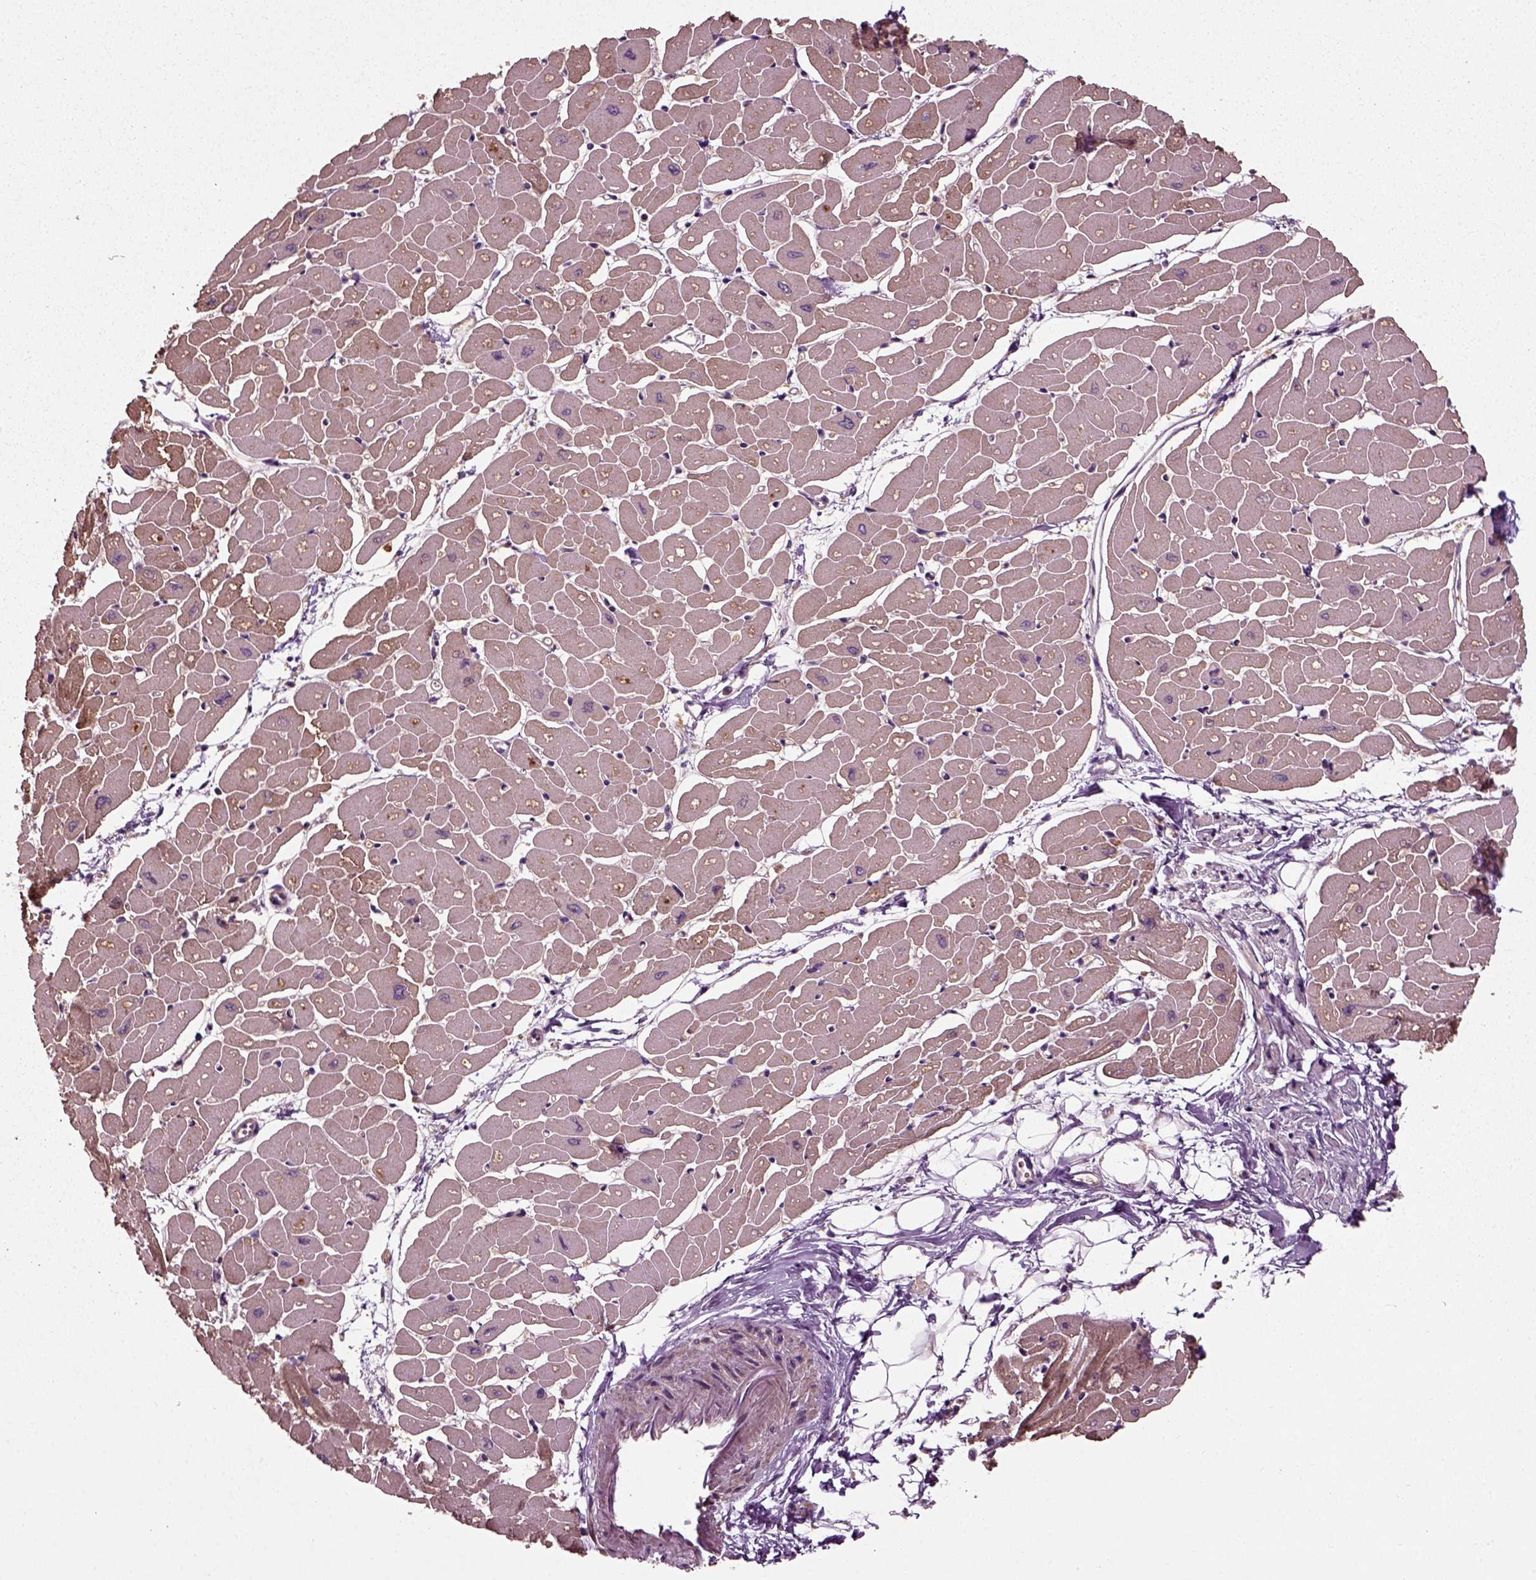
{"staining": {"intensity": "moderate", "quantity": "25%-75%", "location": "cytoplasmic/membranous"}, "tissue": "heart muscle", "cell_type": "Cardiomyocytes", "image_type": "normal", "snomed": [{"axis": "morphology", "description": "Normal tissue, NOS"}, {"axis": "topography", "description": "Heart"}], "caption": "A medium amount of moderate cytoplasmic/membranous positivity is present in about 25%-75% of cardiomyocytes in normal heart muscle.", "gene": "PLCD3", "patient": {"sex": "male", "age": 57}}